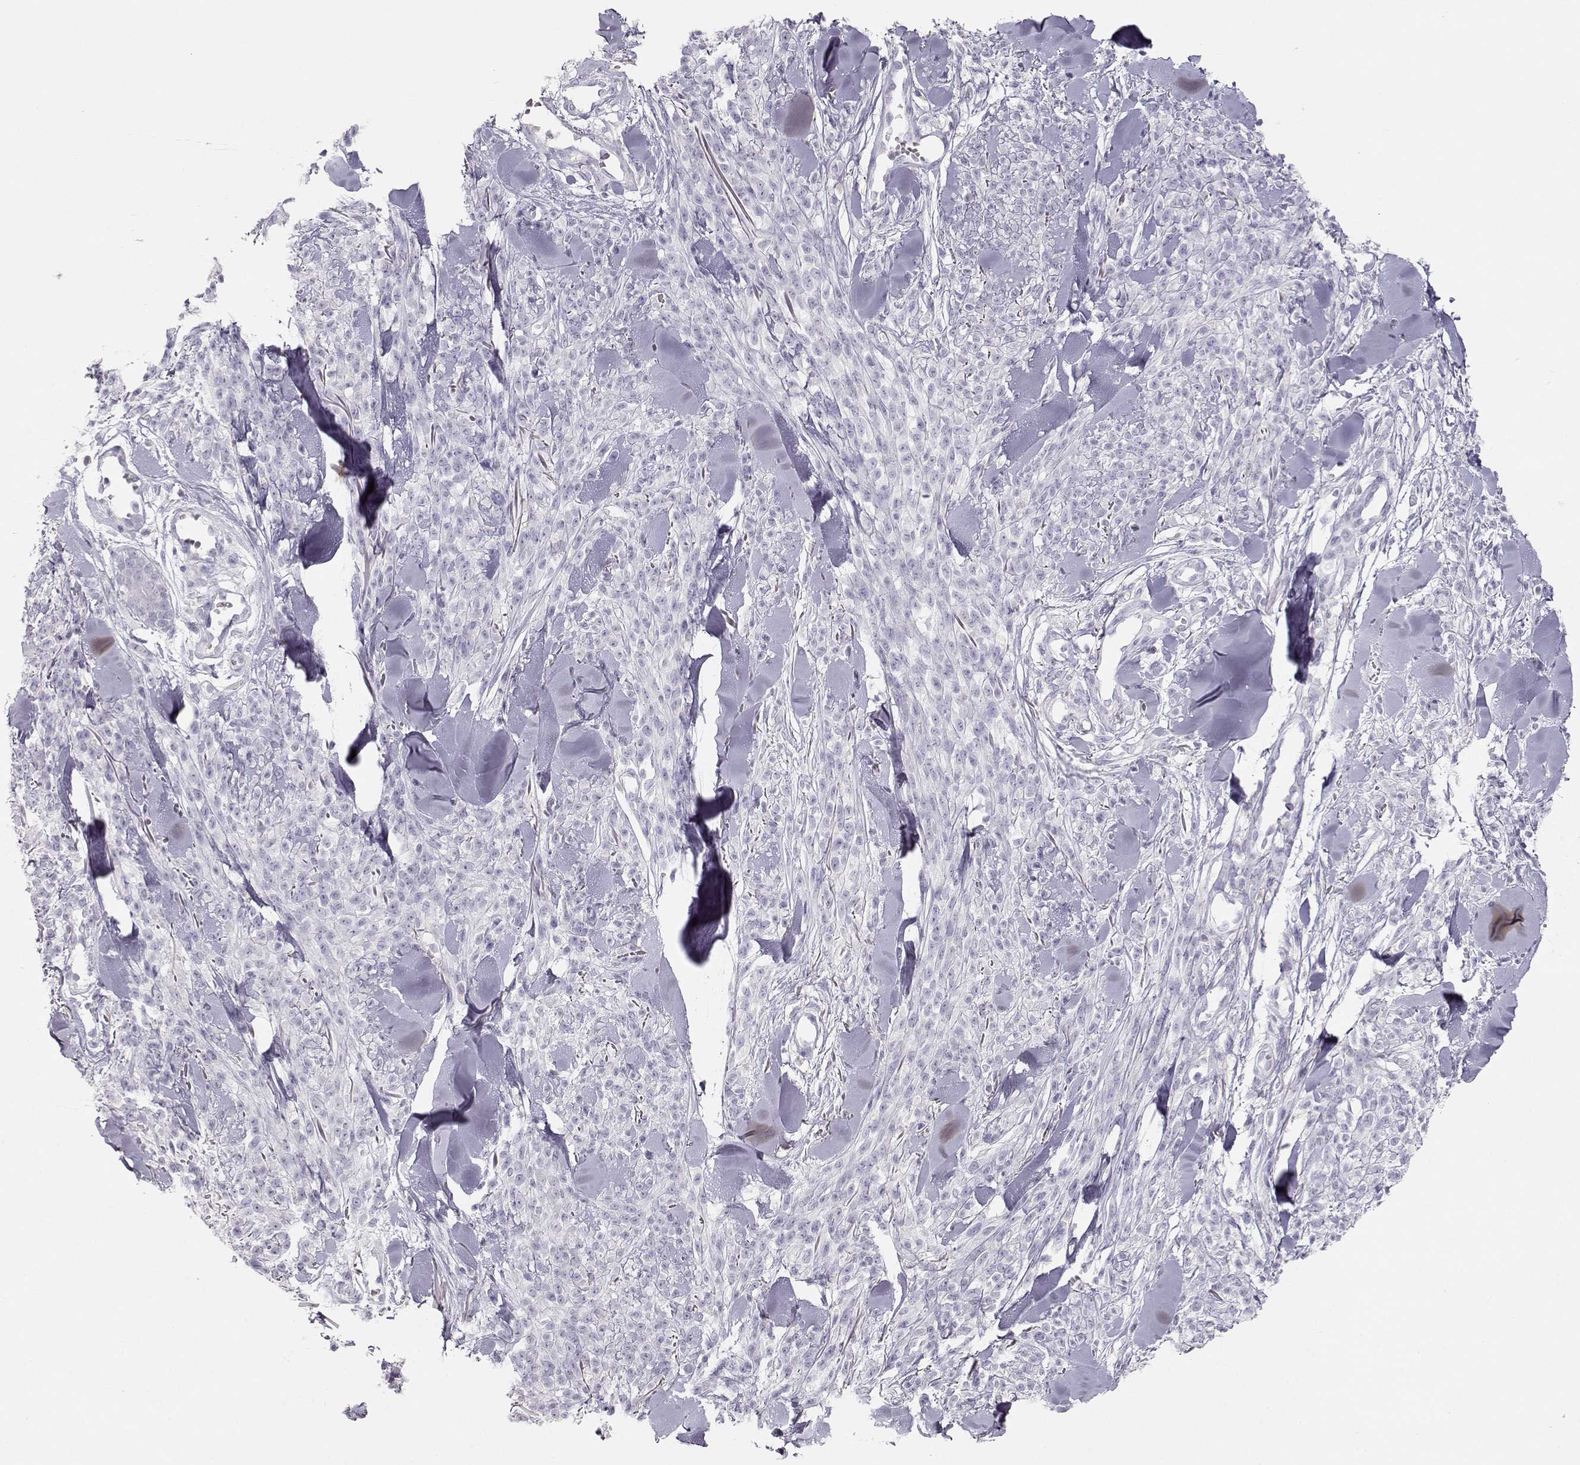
{"staining": {"intensity": "negative", "quantity": "none", "location": "none"}, "tissue": "melanoma", "cell_type": "Tumor cells", "image_type": "cancer", "snomed": [{"axis": "morphology", "description": "Malignant melanoma, NOS"}, {"axis": "topography", "description": "Skin"}, {"axis": "topography", "description": "Skin of trunk"}], "caption": "Tumor cells are negative for protein expression in human malignant melanoma. (DAB (3,3'-diaminobenzidine) immunohistochemistry (IHC) with hematoxylin counter stain).", "gene": "LEPR", "patient": {"sex": "male", "age": 74}}